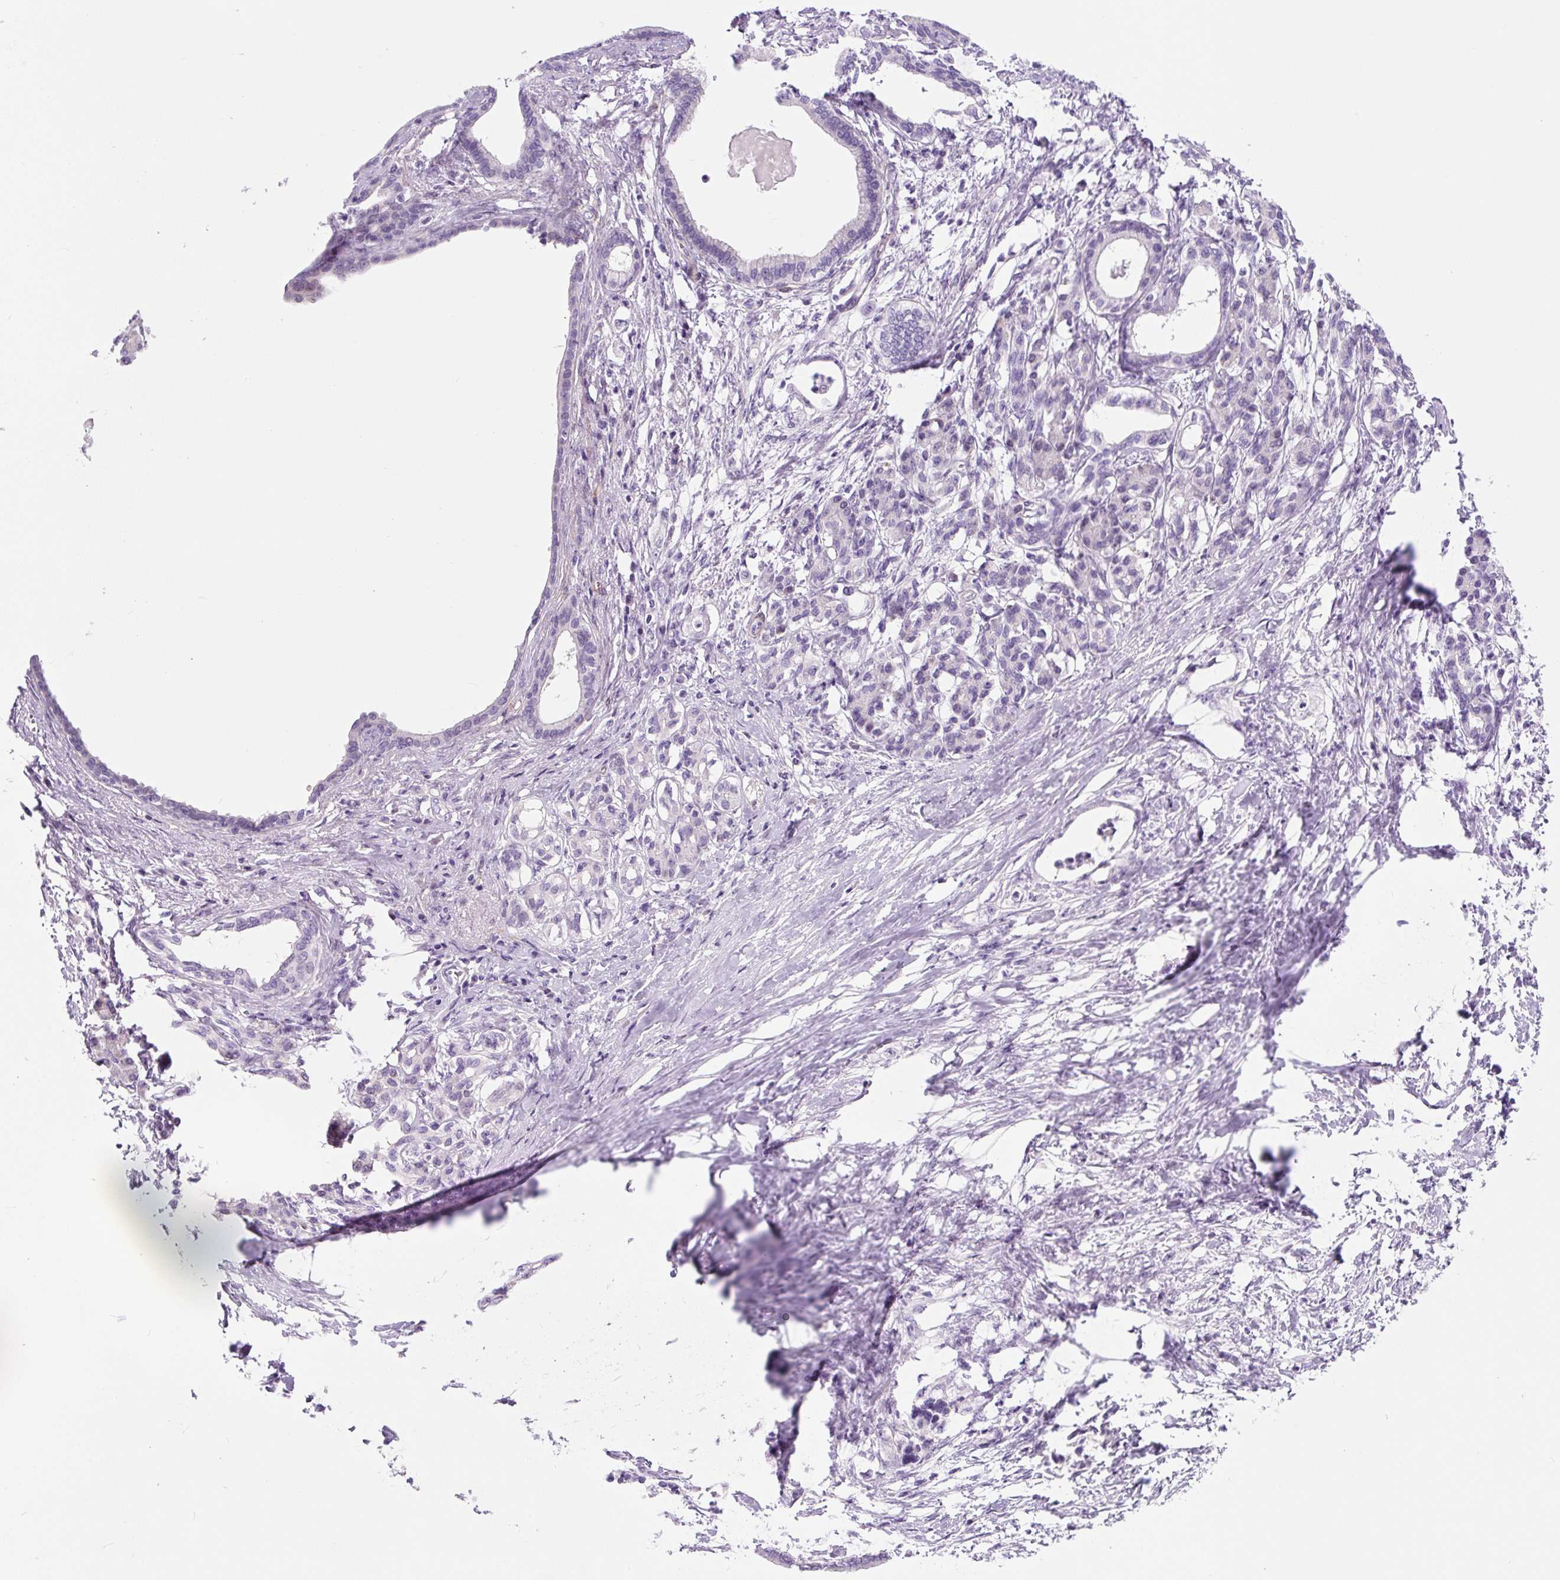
{"staining": {"intensity": "negative", "quantity": "none", "location": "none"}, "tissue": "pancreatic cancer", "cell_type": "Tumor cells", "image_type": "cancer", "snomed": [{"axis": "morphology", "description": "Adenocarcinoma, NOS"}, {"axis": "topography", "description": "Pancreas"}], "caption": "There is no significant expression in tumor cells of pancreatic cancer (adenocarcinoma).", "gene": "CCL25", "patient": {"sex": "female", "age": 55}}